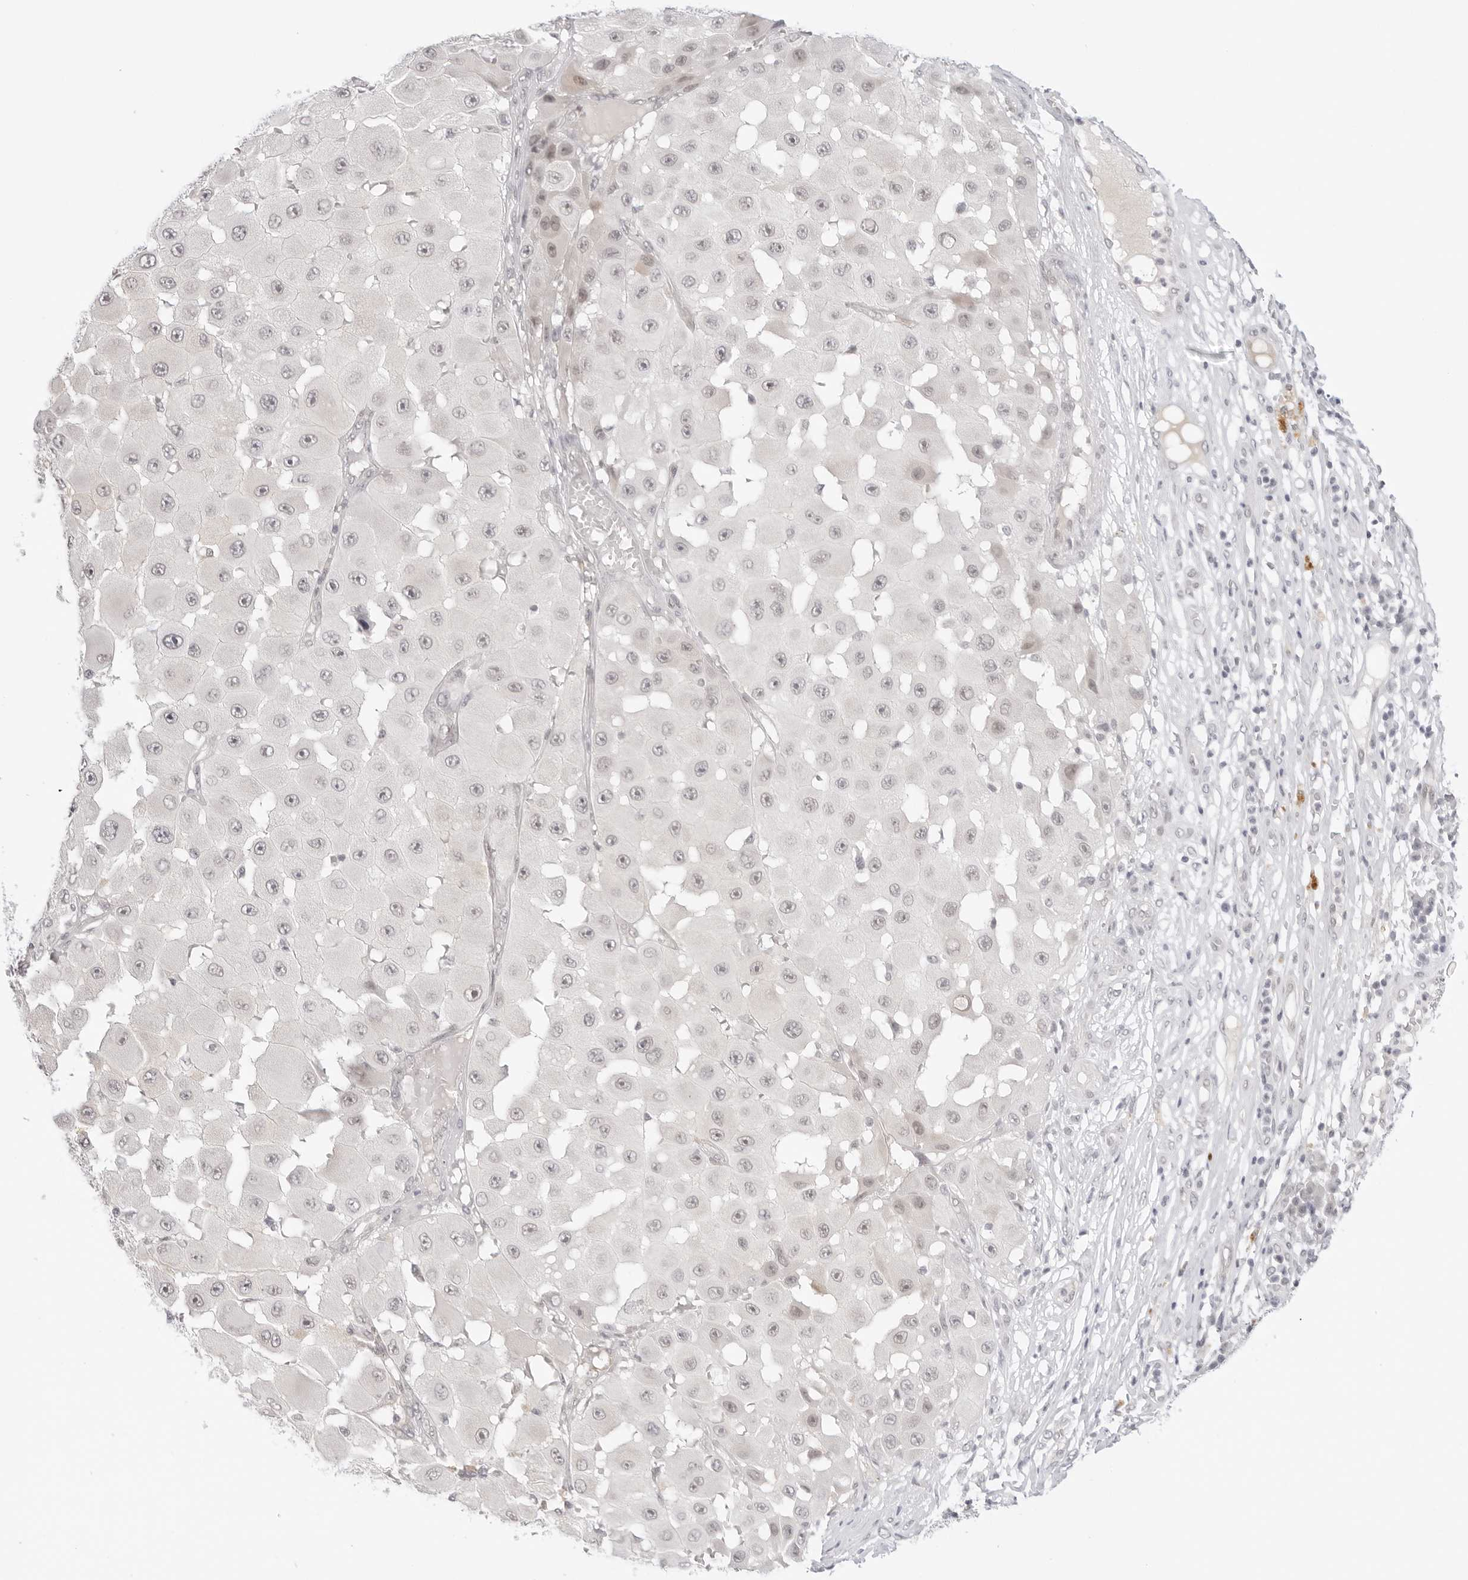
{"staining": {"intensity": "negative", "quantity": "none", "location": "none"}, "tissue": "melanoma", "cell_type": "Tumor cells", "image_type": "cancer", "snomed": [{"axis": "morphology", "description": "Malignant melanoma, NOS"}, {"axis": "topography", "description": "Skin"}], "caption": "Tumor cells are negative for brown protein staining in melanoma.", "gene": "MED18", "patient": {"sex": "female", "age": 81}}